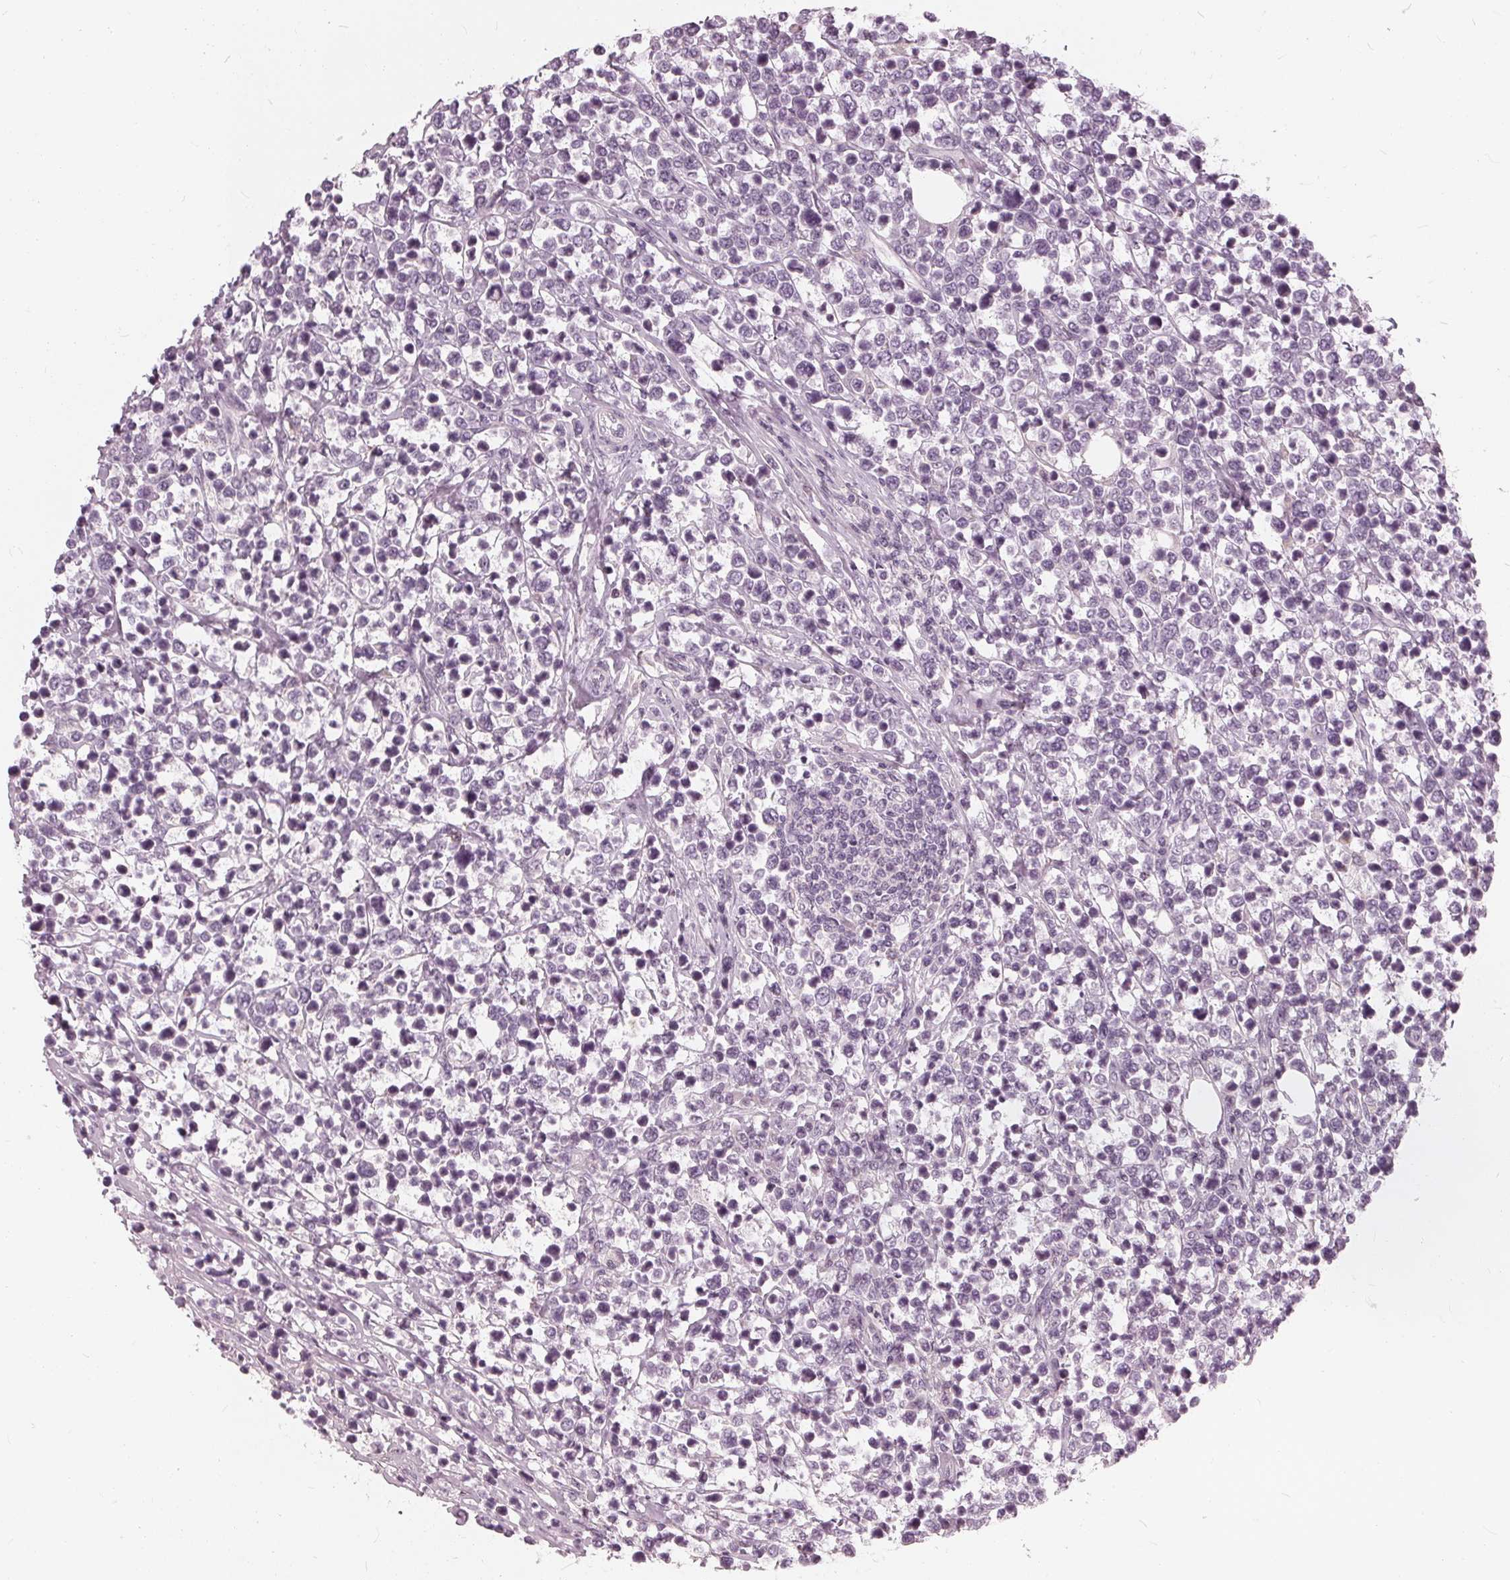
{"staining": {"intensity": "negative", "quantity": "none", "location": "none"}, "tissue": "lymphoma", "cell_type": "Tumor cells", "image_type": "cancer", "snomed": [{"axis": "morphology", "description": "Malignant lymphoma, non-Hodgkin's type, High grade"}, {"axis": "topography", "description": "Soft tissue"}], "caption": "Immunohistochemical staining of lymphoma demonstrates no significant expression in tumor cells.", "gene": "SAT2", "patient": {"sex": "female", "age": 56}}